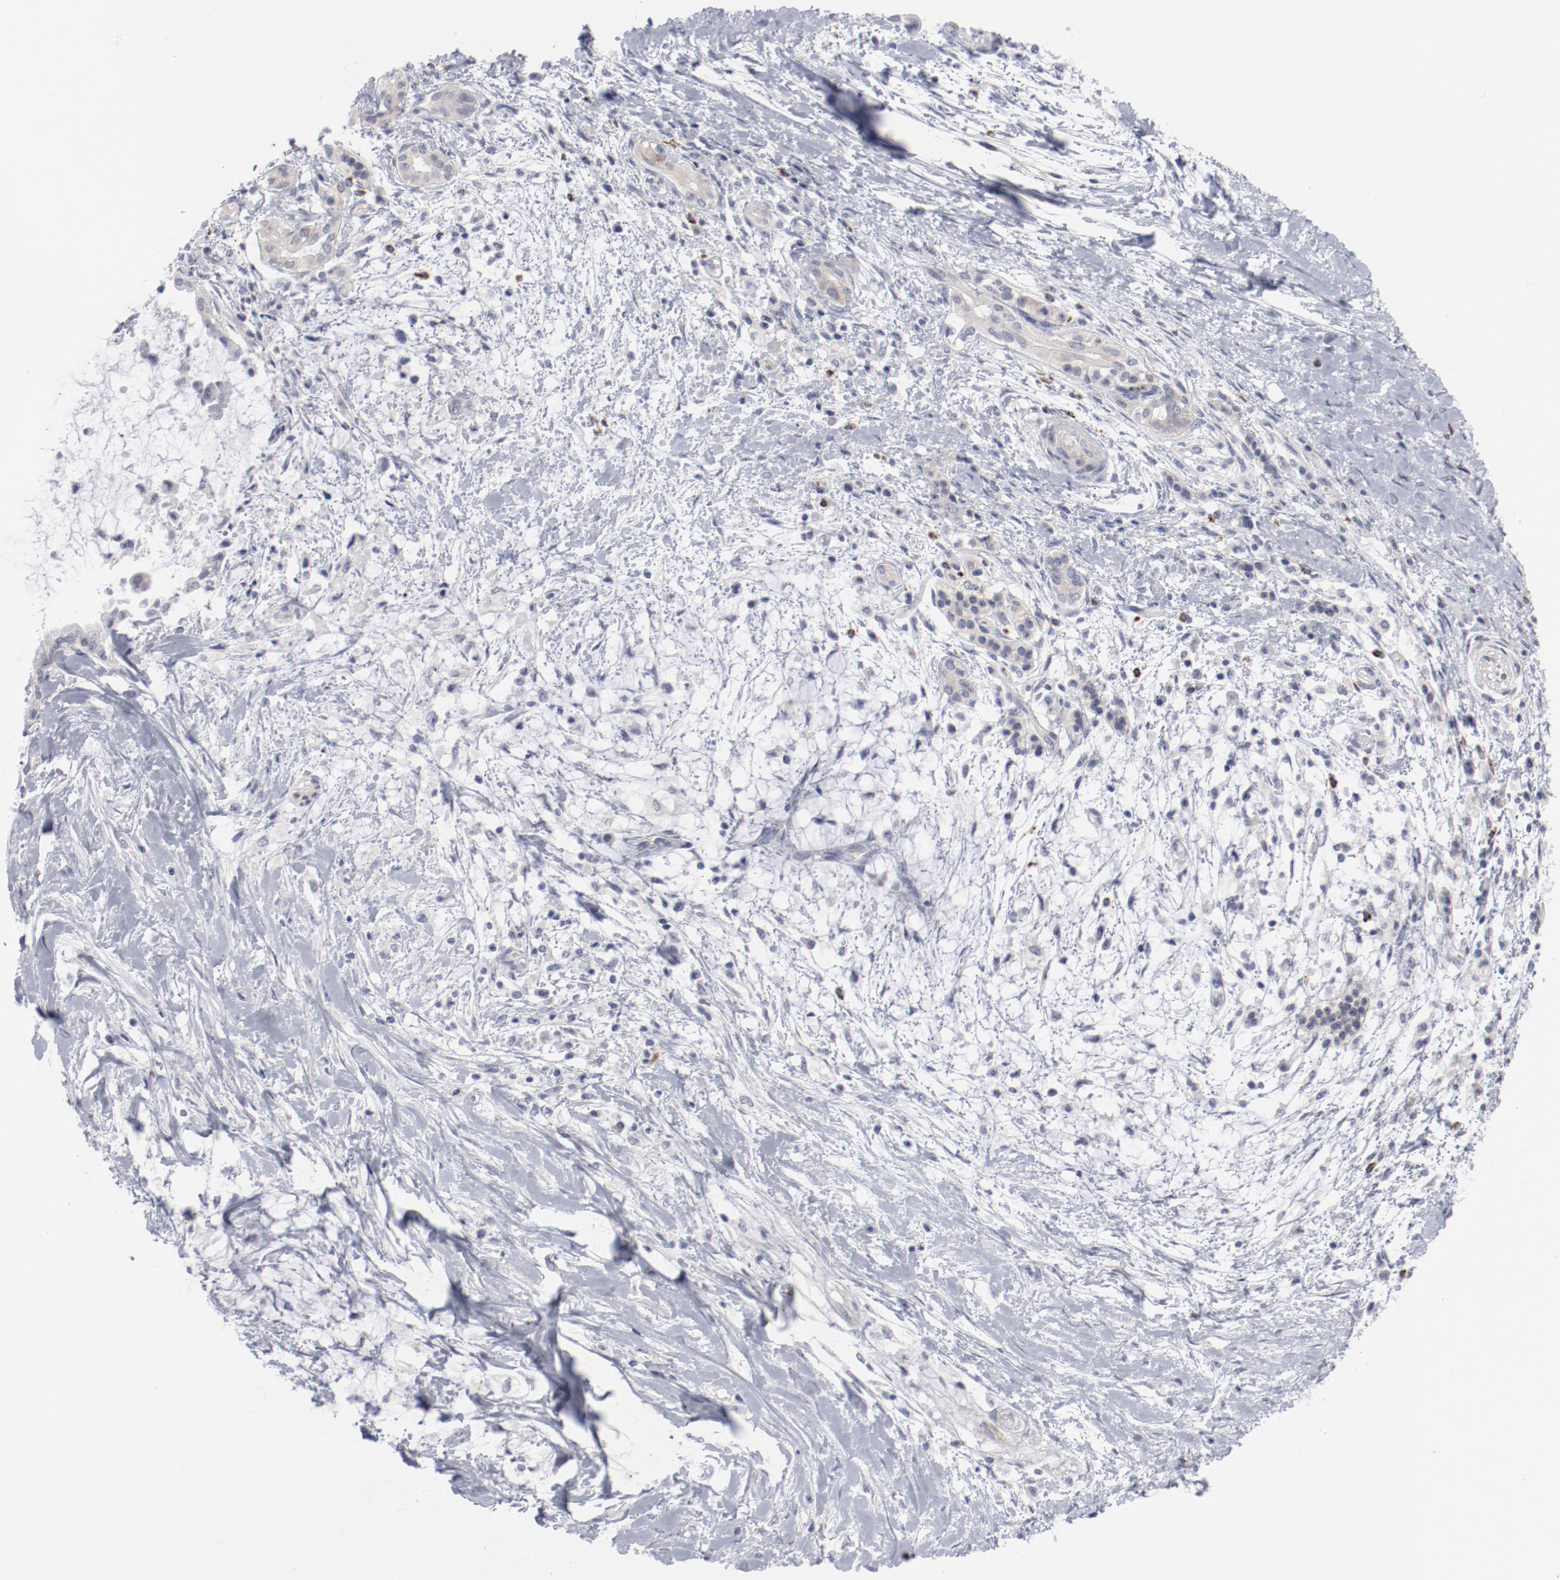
{"staining": {"intensity": "negative", "quantity": "none", "location": "none"}, "tissue": "pancreatic cancer", "cell_type": "Tumor cells", "image_type": "cancer", "snomed": [{"axis": "morphology", "description": "Adenocarcinoma, NOS"}, {"axis": "topography", "description": "Pancreas"}], "caption": "There is no significant staining in tumor cells of pancreatic cancer (adenocarcinoma).", "gene": "SH3BGR", "patient": {"sex": "female", "age": 64}}